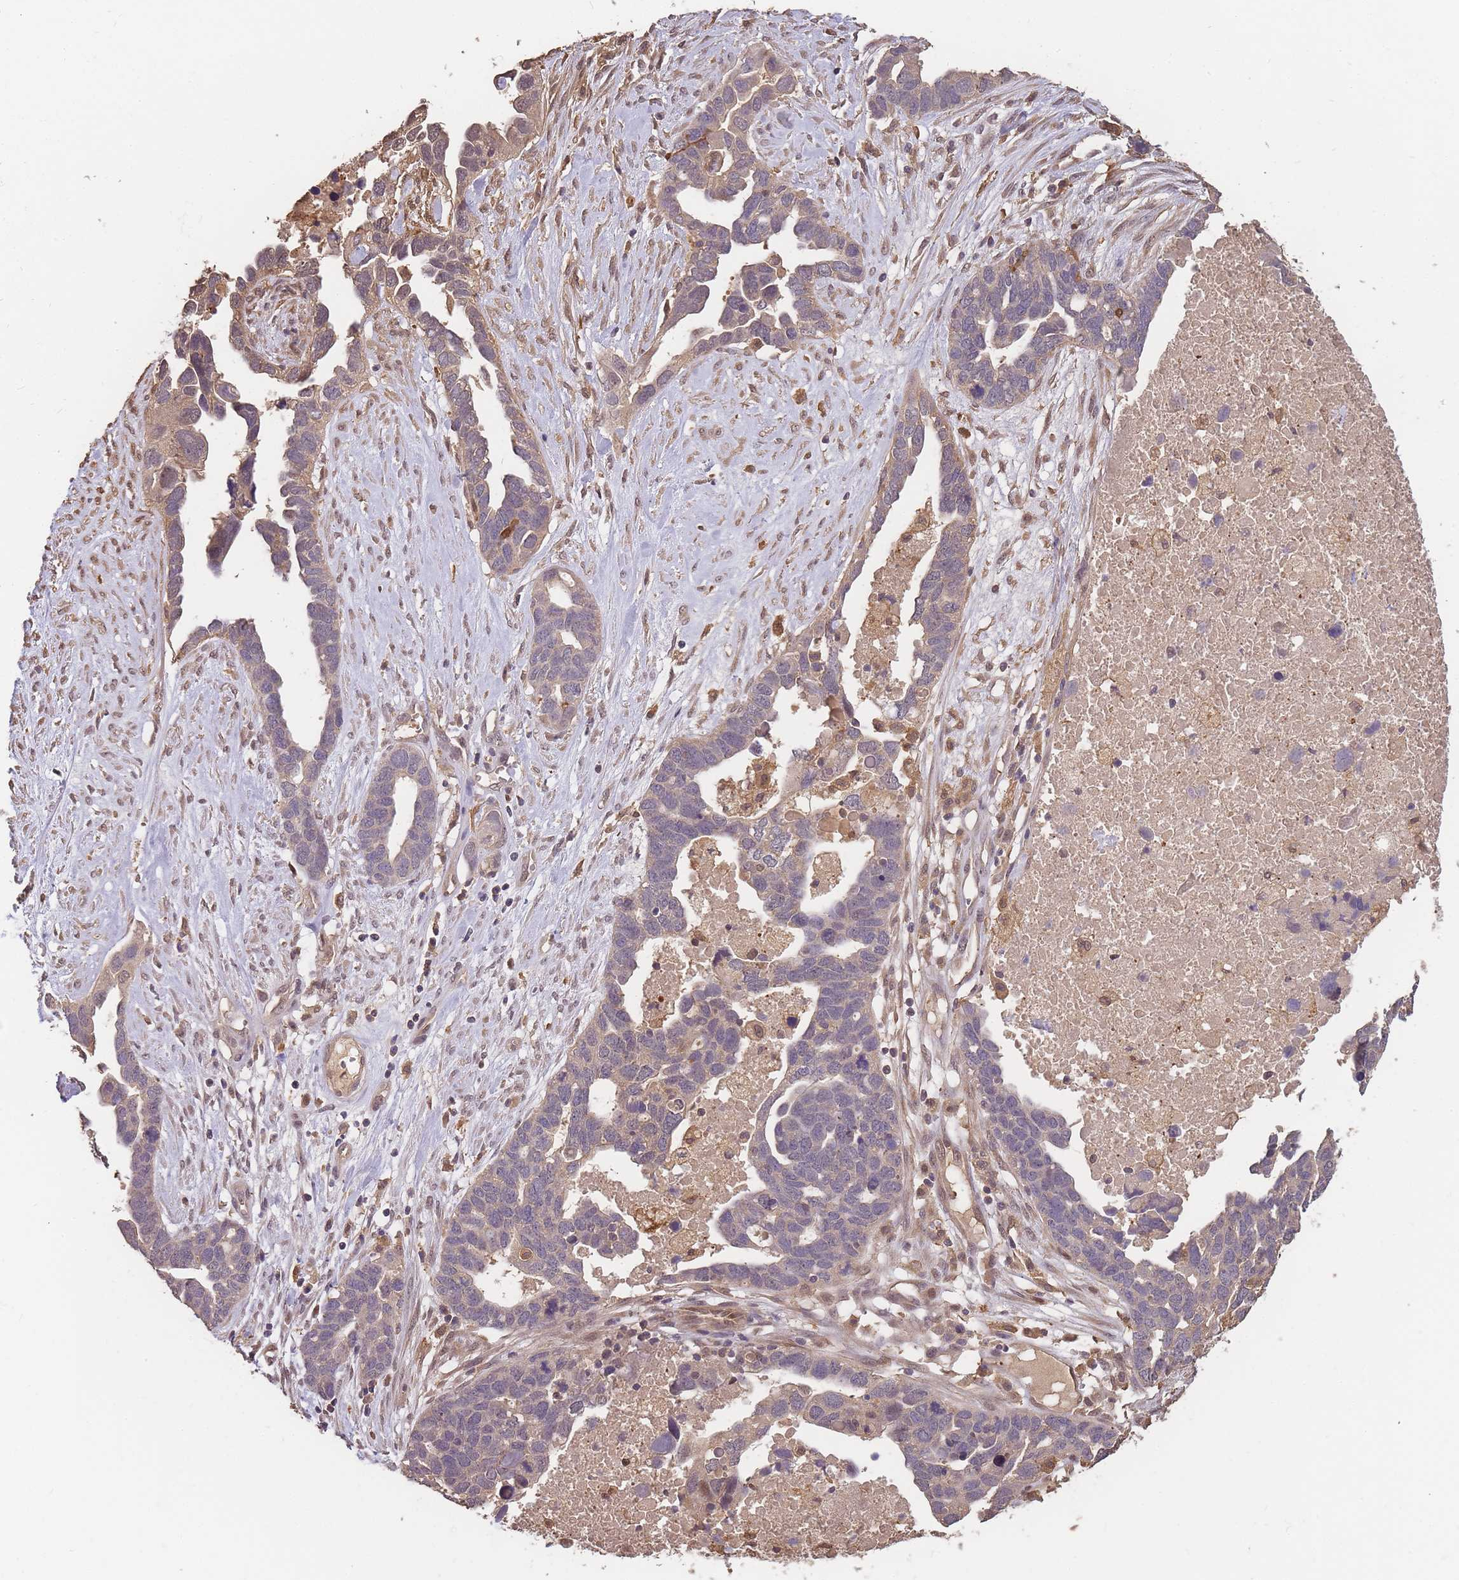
{"staining": {"intensity": "weak", "quantity": "<25%", "location": "cytoplasmic/membranous"}, "tissue": "ovarian cancer", "cell_type": "Tumor cells", "image_type": "cancer", "snomed": [{"axis": "morphology", "description": "Cystadenocarcinoma, serous, NOS"}, {"axis": "topography", "description": "Ovary"}], "caption": "This is an immunohistochemistry (IHC) photomicrograph of ovarian serous cystadenocarcinoma. There is no expression in tumor cells.", "gene": "CDKN2AIPNL", "patient": {"sex": "female", "age": 54}}